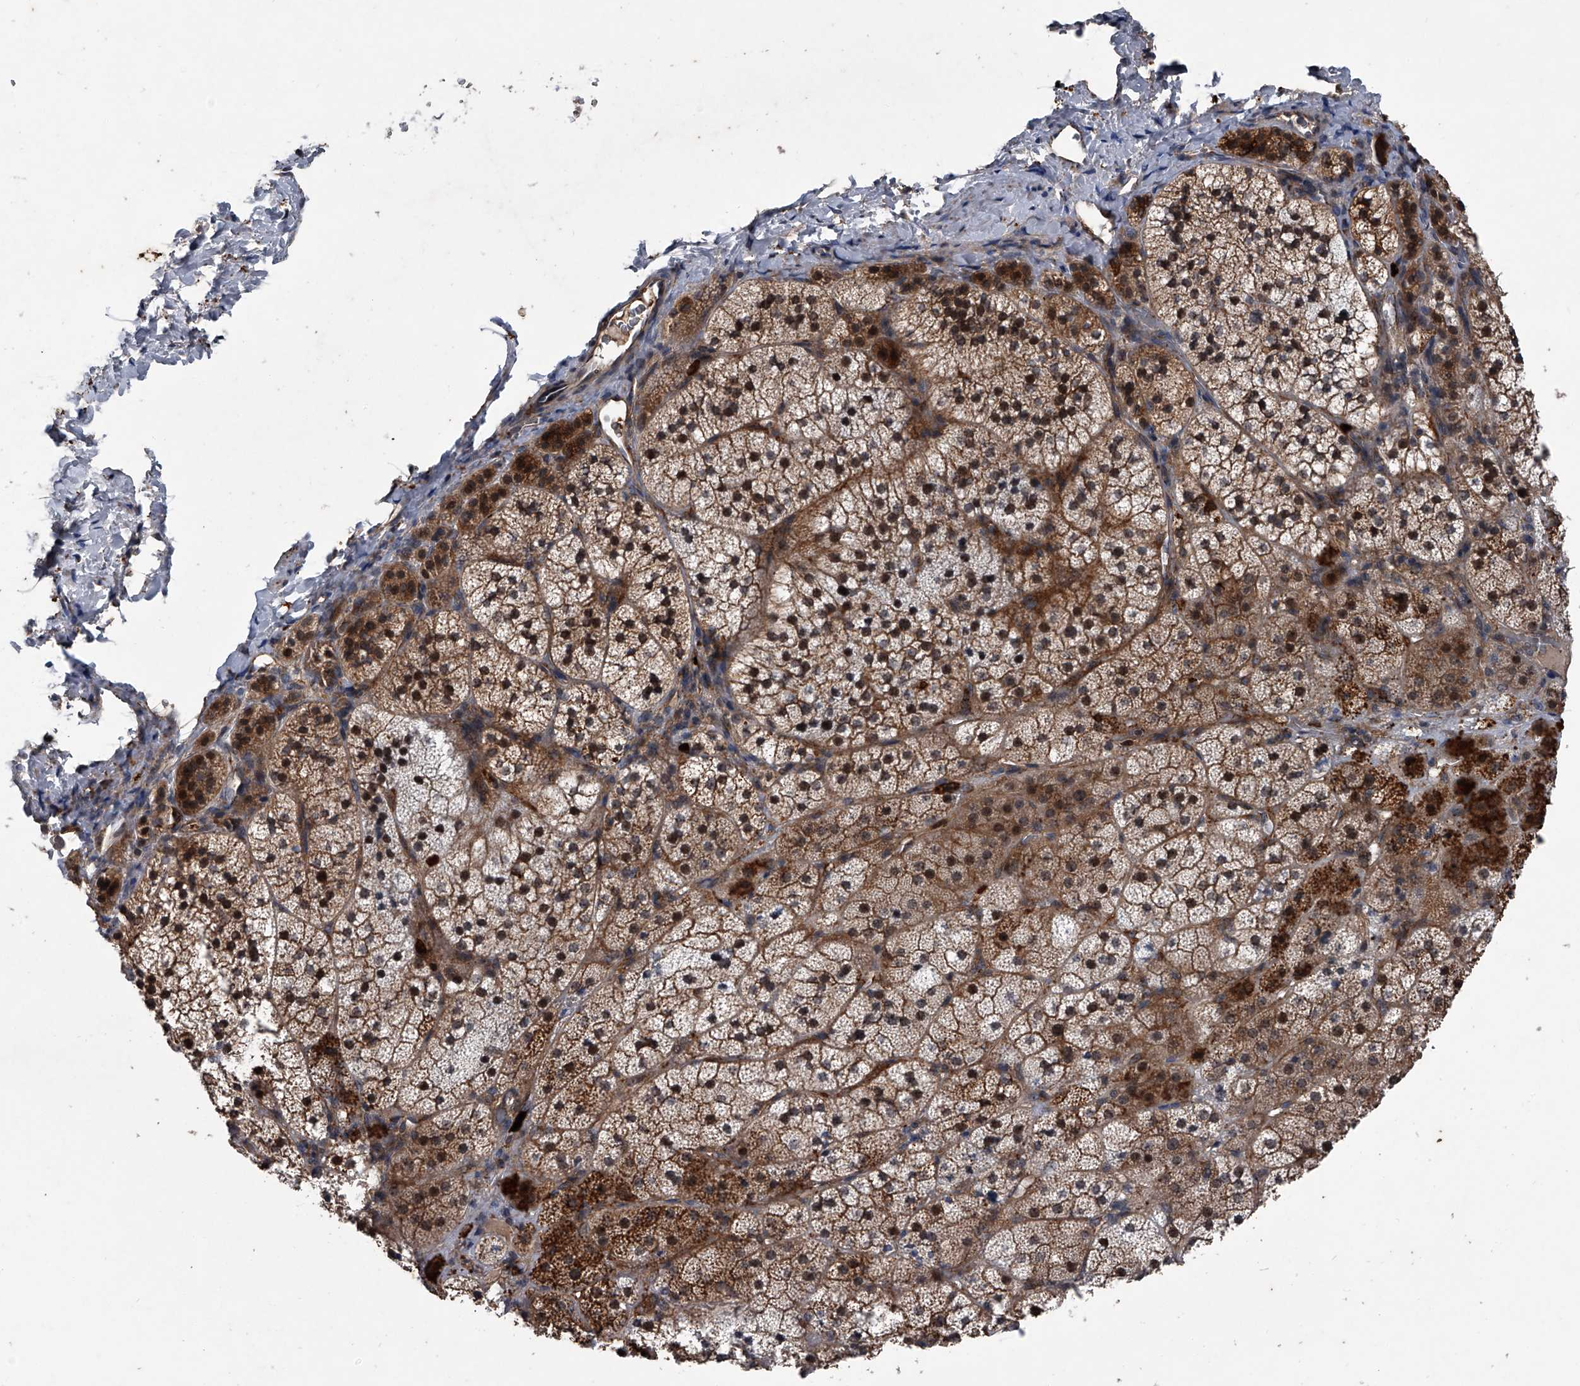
{"staining": {"intensity": "strong", "quantity": ">75%", "location": "cytoplasmic/membranous,nuclear"}, "tissue": "adrenal gland", "cell_type": "Glandular cells", "image_type": "normal", "snomed": [{"axis": "morphology", "description": "Normal tissue, NOS"}, {"axis": "topography", "description": "Adrenal gland"}], "caption": "A brown stain labels strong cytoplasmic/membranous,nuclear expression of a protein in glandular cells of benign human adrenal gland. The staining was performed using DAB (3,3'-diaminobenzidine) to visualize the protein expression in brown, while the nuclei were stained in blue with hematoxylin (Magnification: 20x).", "gene": "MAPKAP1", "patient": {"sex": "female", "age": 44}}